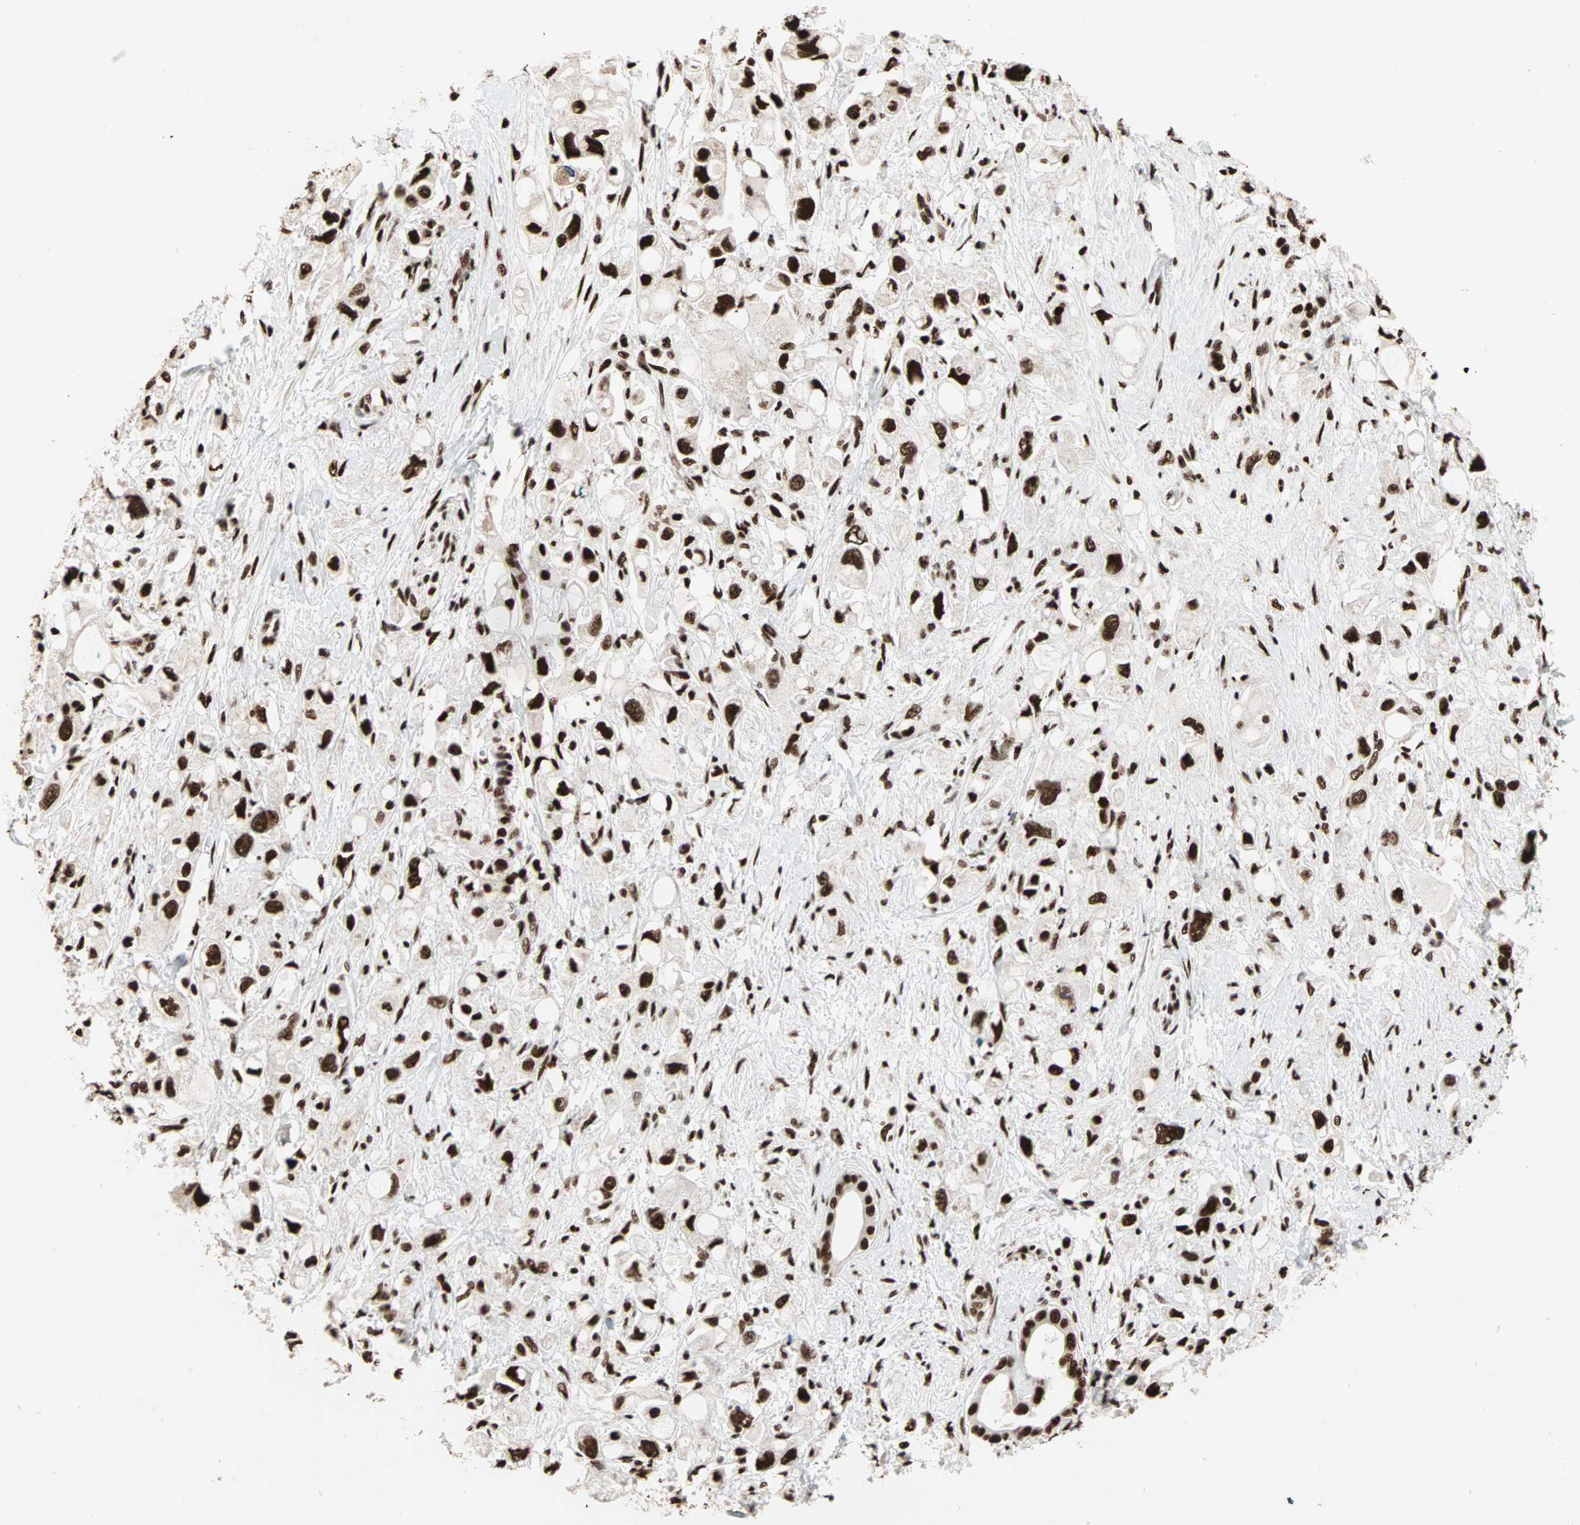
{"staining": {"intensity": "strong", "quantity": ">75%", "location": "nuclear"}, "tissue": "pancreatic cancer", "cell_type": "Tumor cells", "image_type": "cancer", "snomed": [{"axis": "morphology", "description": "Adenocarcinoma, NOS"}, {"axis": "topography", "description": "Pancreas"}], "caption": "A histopathology image showing strong nuclear positivity in approximately >75% of tumor cells in pancreatic cancer, as visualized by brown immunohistochemical staining.", "gene": "ILF2", "patient": {"sex": "female", "age": 56}}